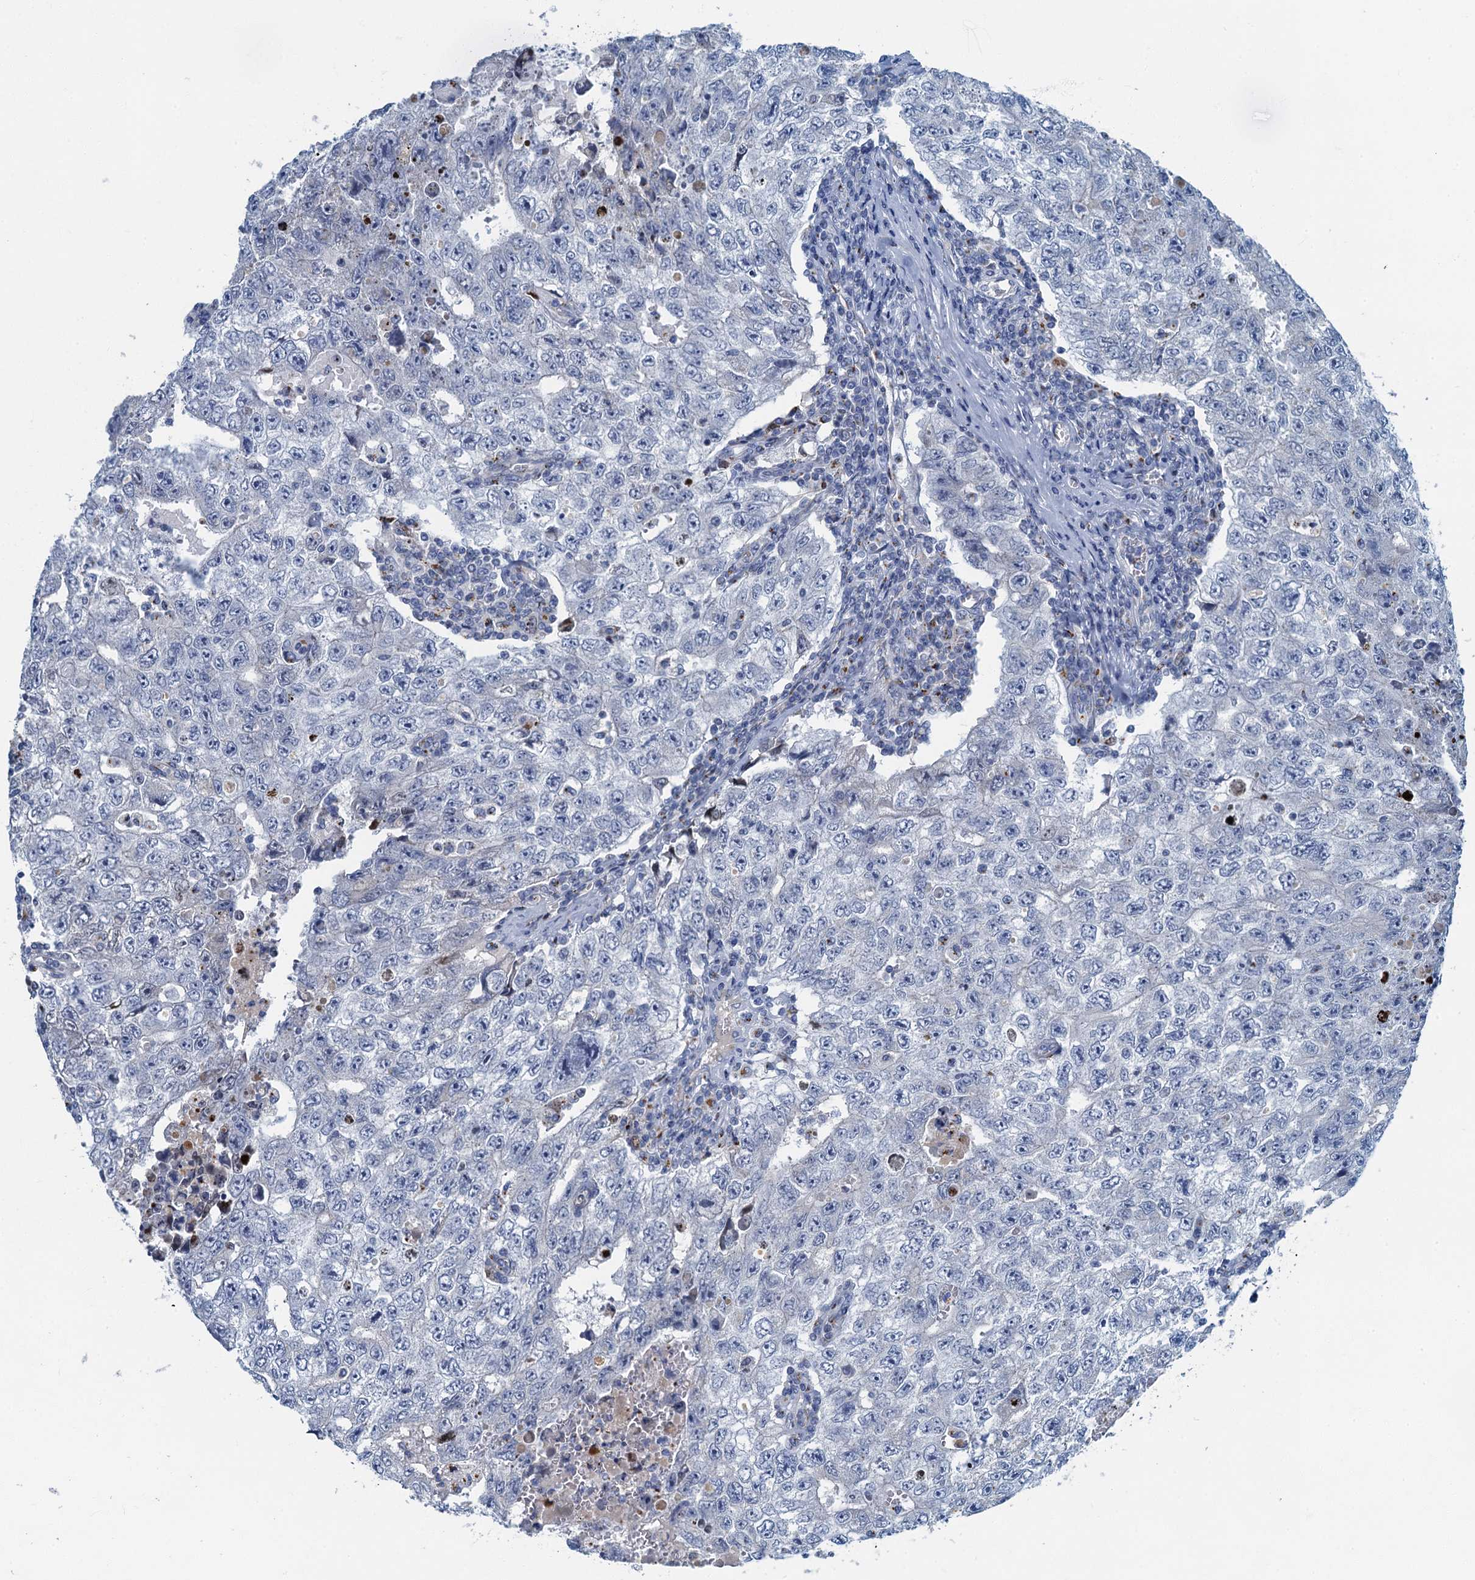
{"staining": {"intensity": "negative", "quantity": "none", "location": "none"}, "tissue": "testis cancer", "cell_type": "Tumor cells", "image_type": "cancer", "snomed": [{"axis": "morphology", "description": "Carcinoma, Embryonal, NOS"}, {"axis": "topography", "description": "Testis"}], "caption": "Immunohistochemistry (IHC) photomicrograph of embryonal carcinoma (testis) stained for a protein (brown), which displays no staining in tumor cells. (Brightfield microscopy of DAB immunohistochemistry (IHC) at high magnification).", "gene": "LYPD3", "patient": {"sex": "male", "age": 17}}